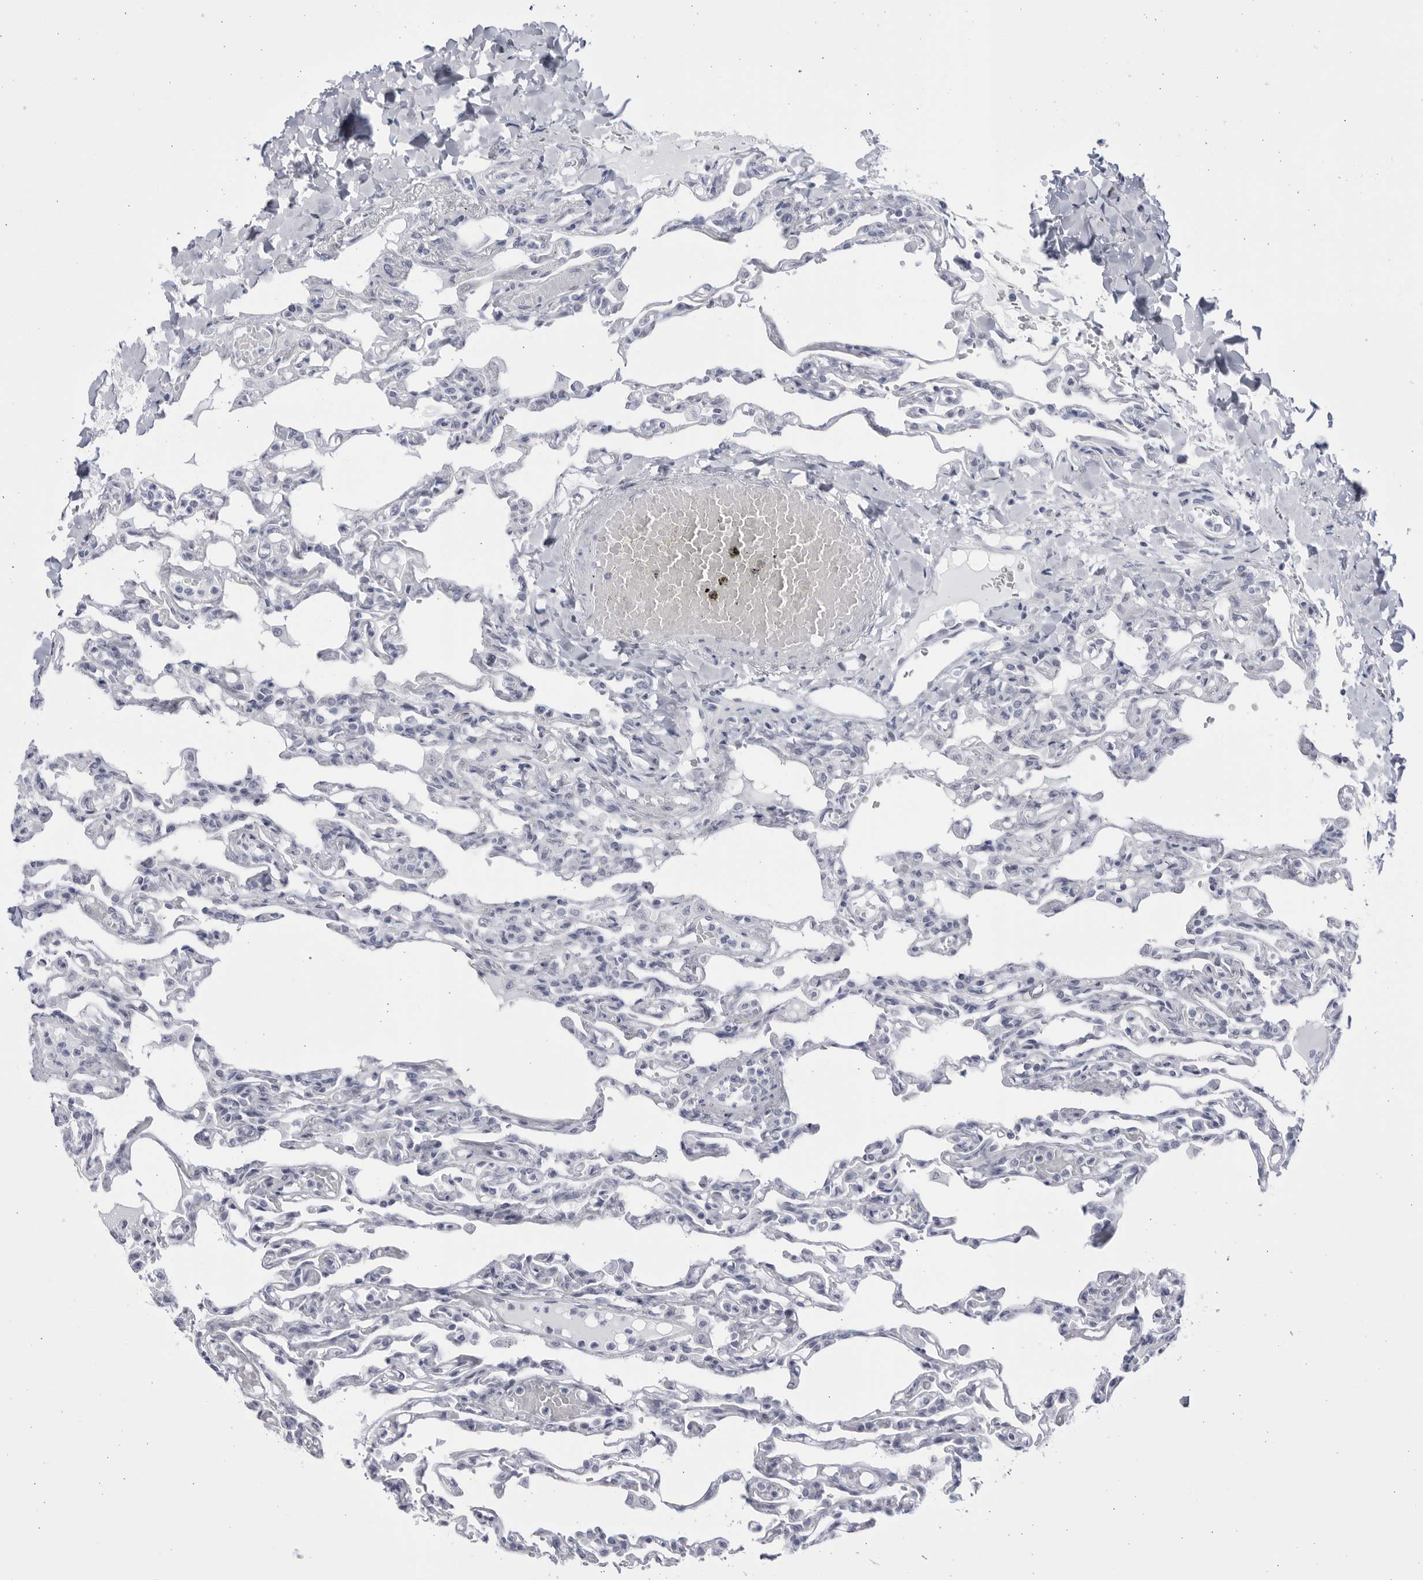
{"staining": {"intensity": "negative", "quantity": "none", "location": "none"}, "tissue": "lung", "cell_type": "Alveolar cells", "image_type": "normal", "snomed": [{"axis": "morphology", "description": "Normal tissue, NOS"}, {"axis": "topography", "description": "Lung"}], "caption": "A micrograph of lung stained for a protein reveals no brown staining in alveolar cells.", "gene": "CCDC181", "patient": {"sex": "male", "age": 21}}